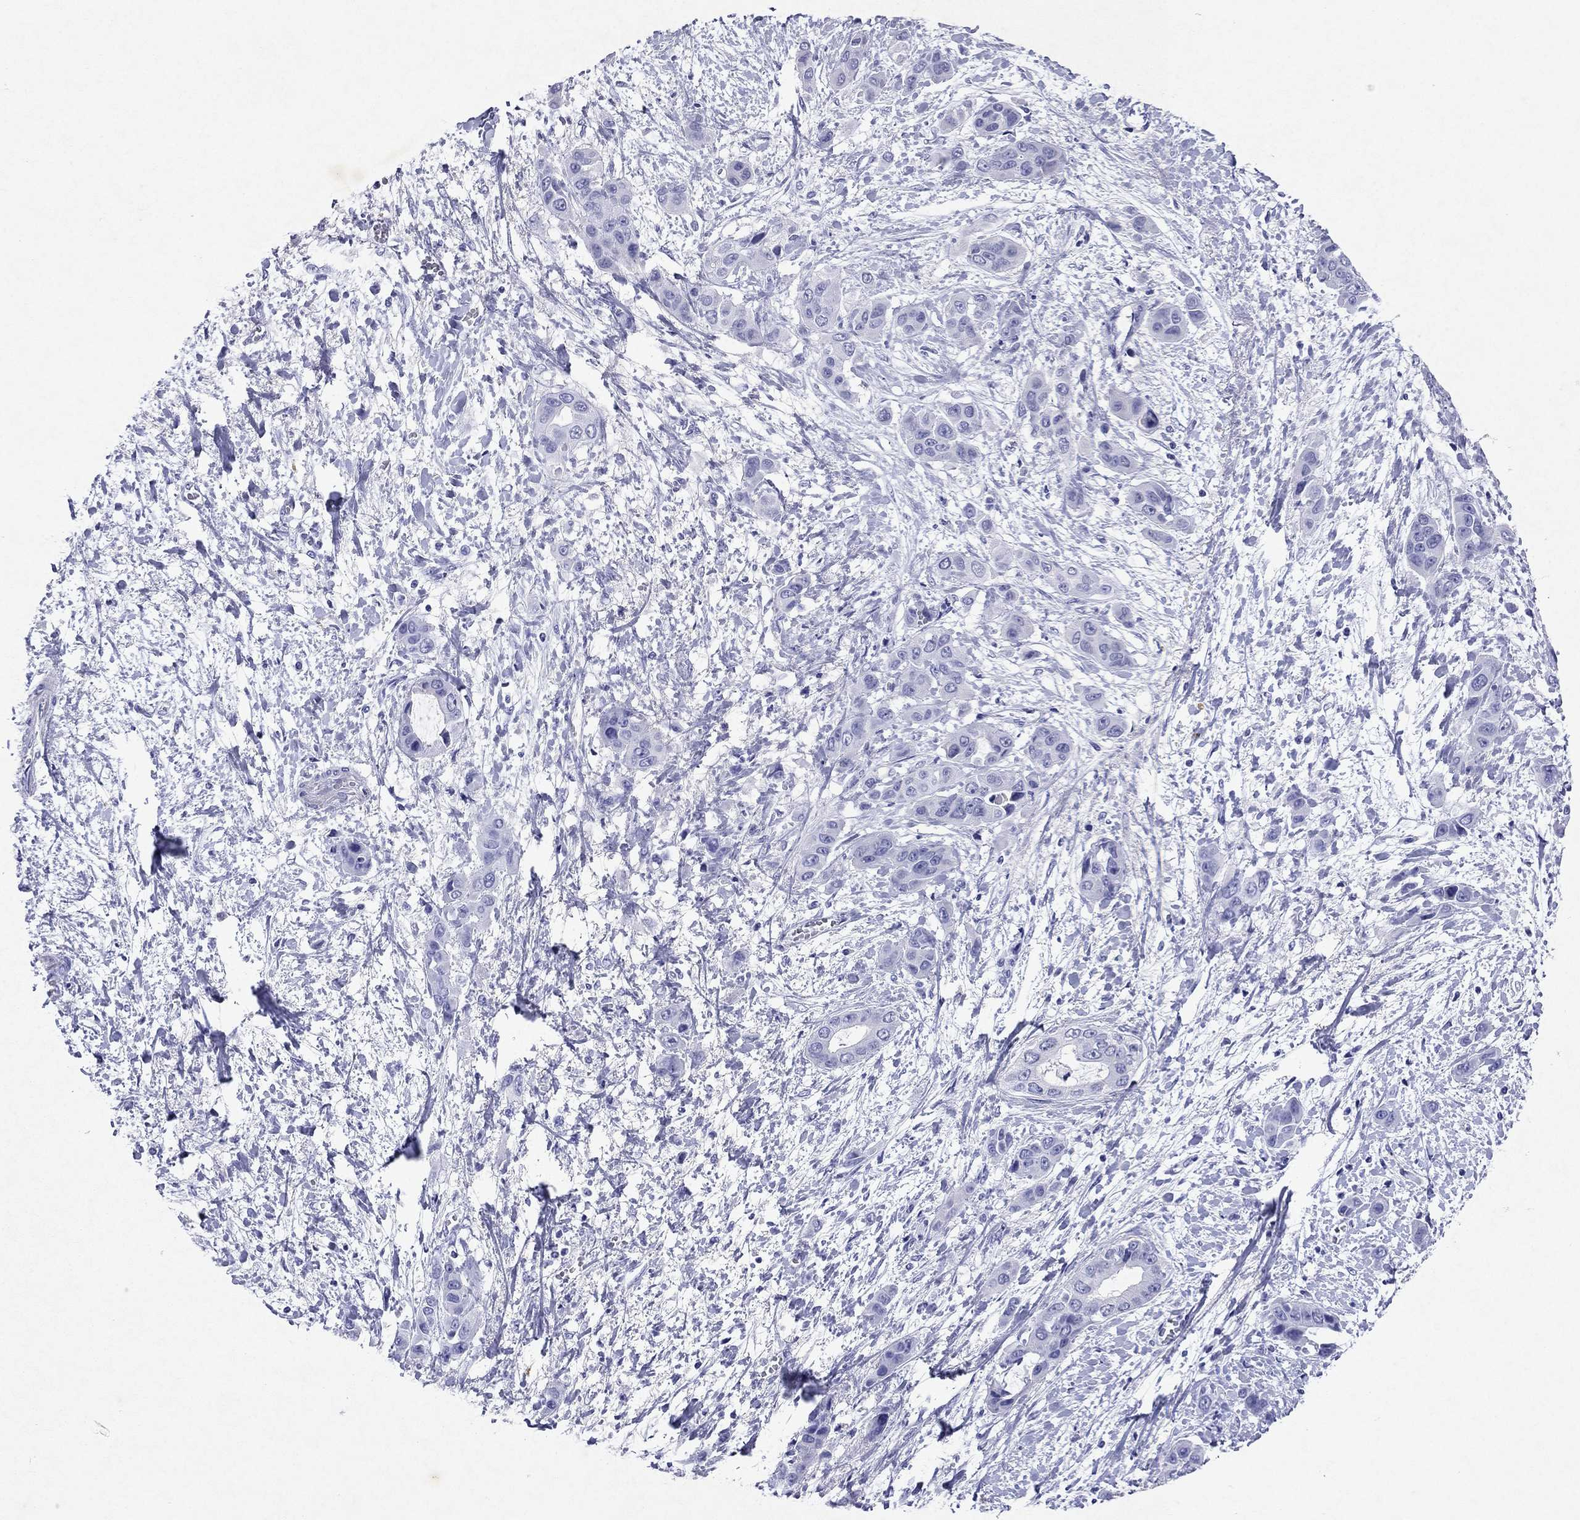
{"staining": {"intensity": "negative", "quantity": "none", "location": "none"}, "tissue": "liver cancer", "cell_type": "Tumor cells", "image_type": "cancer", "snomed": [{"axis": "morphology", "description": "Cholangiocarcinoma"}, {"axis": "topography", "description": "Liver"}], "caption": "DAB immunohistochemical staining of human liver cholangiocarcinoma reveals no significant positivity in tumor cells.", "gene": "ARMC12", "patient": {"sex": "female", "age": 52}}